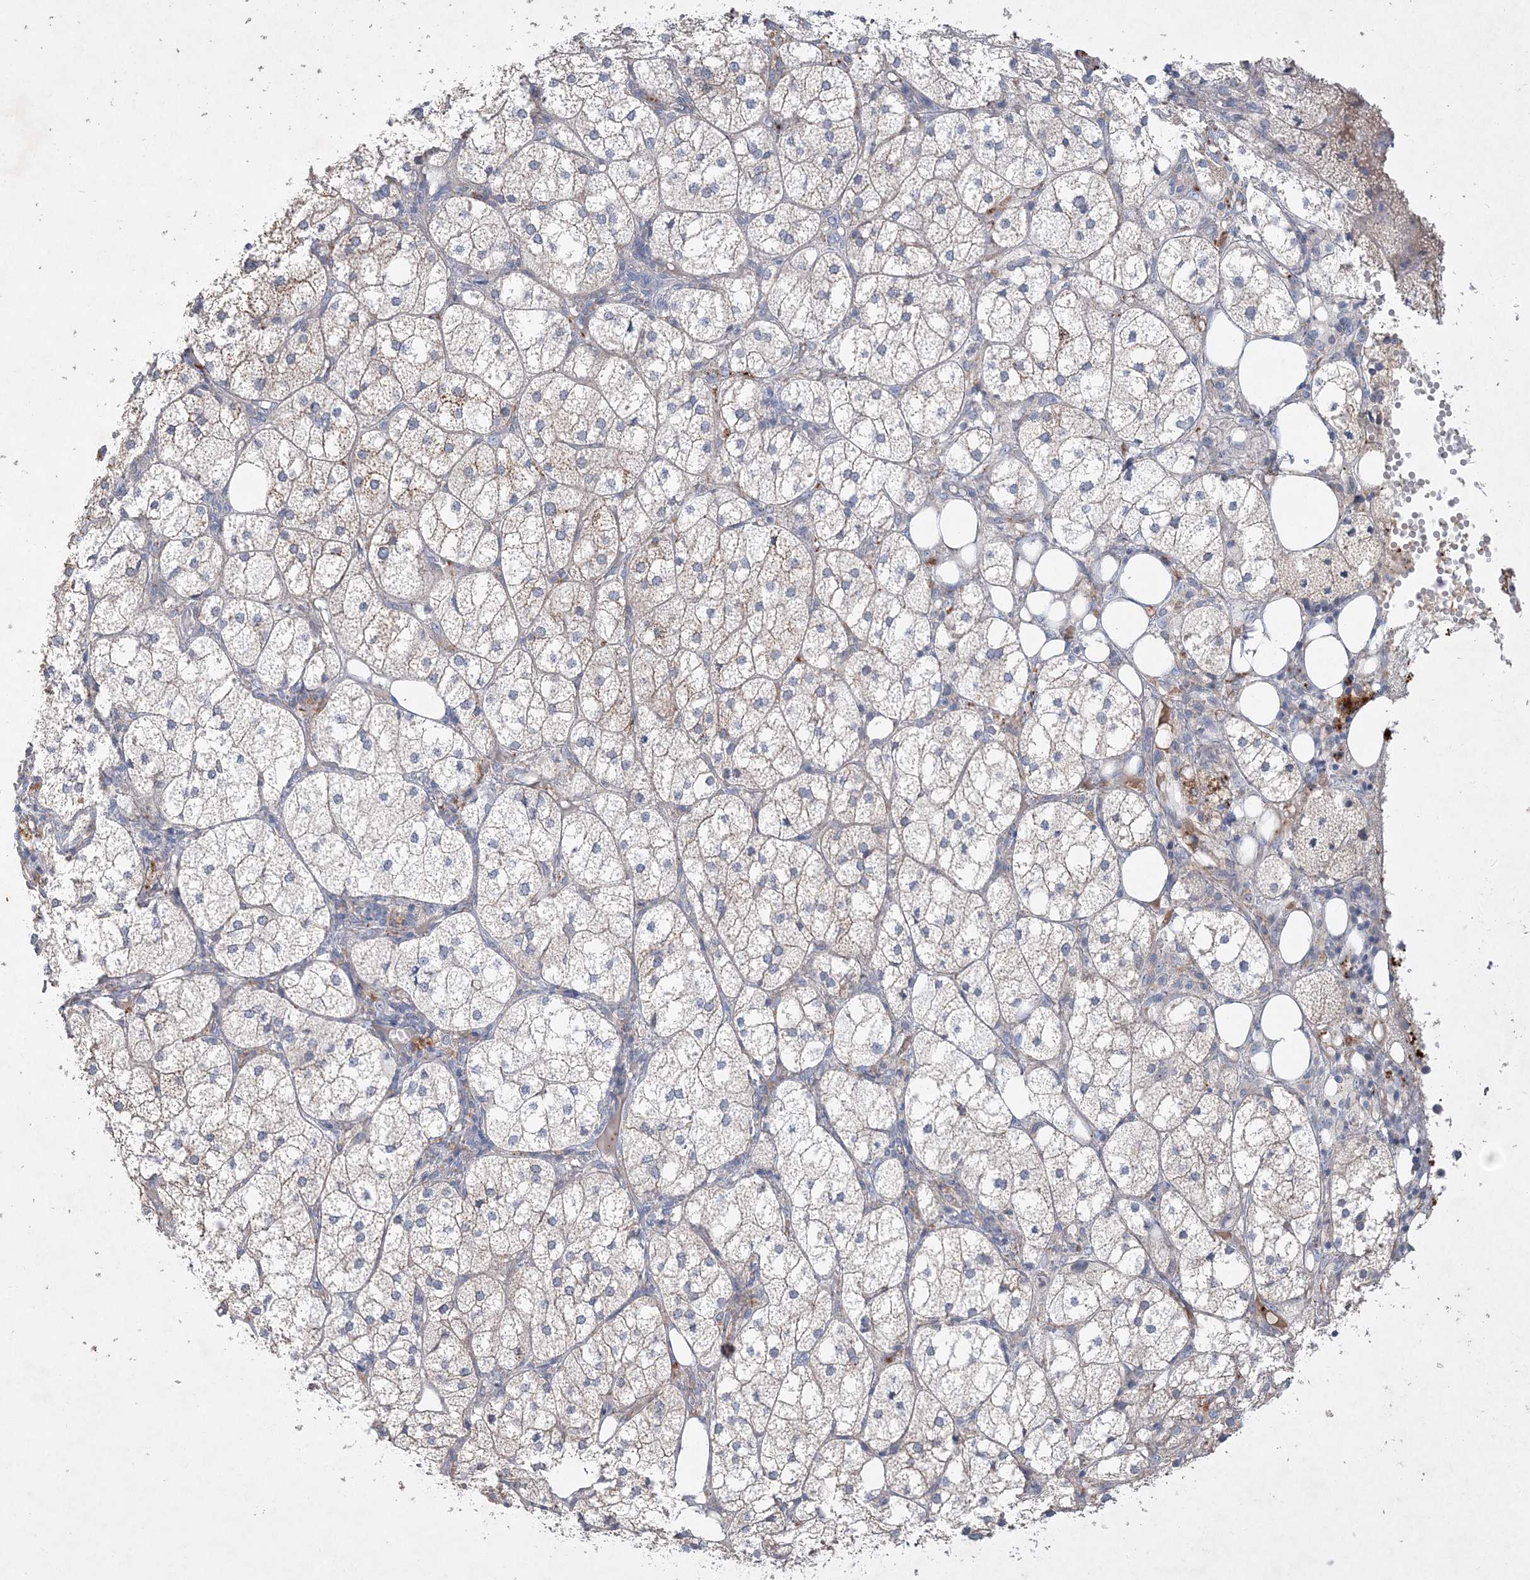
{"staining": {"intensity": "weak", "quantity": "25%-75%", "location": "cytoplasmic/membranous"}, "tissue": "adrenal gland", "cell_type": "Glandular cells", "image_type": "normal", "snomed": [{"axis": "morphology", "description": "Normal tissue, NOS"}, {"axis": "topography", "description": "Adrenal gland"}], "caption": "Protein staining reveals weak cytoplasmic/membranous positivity in about 25%-75% of glandular cells in normal adrenal gland.", "gene": "ADCK2", "patient": {"sex": "female", "age": 61}}